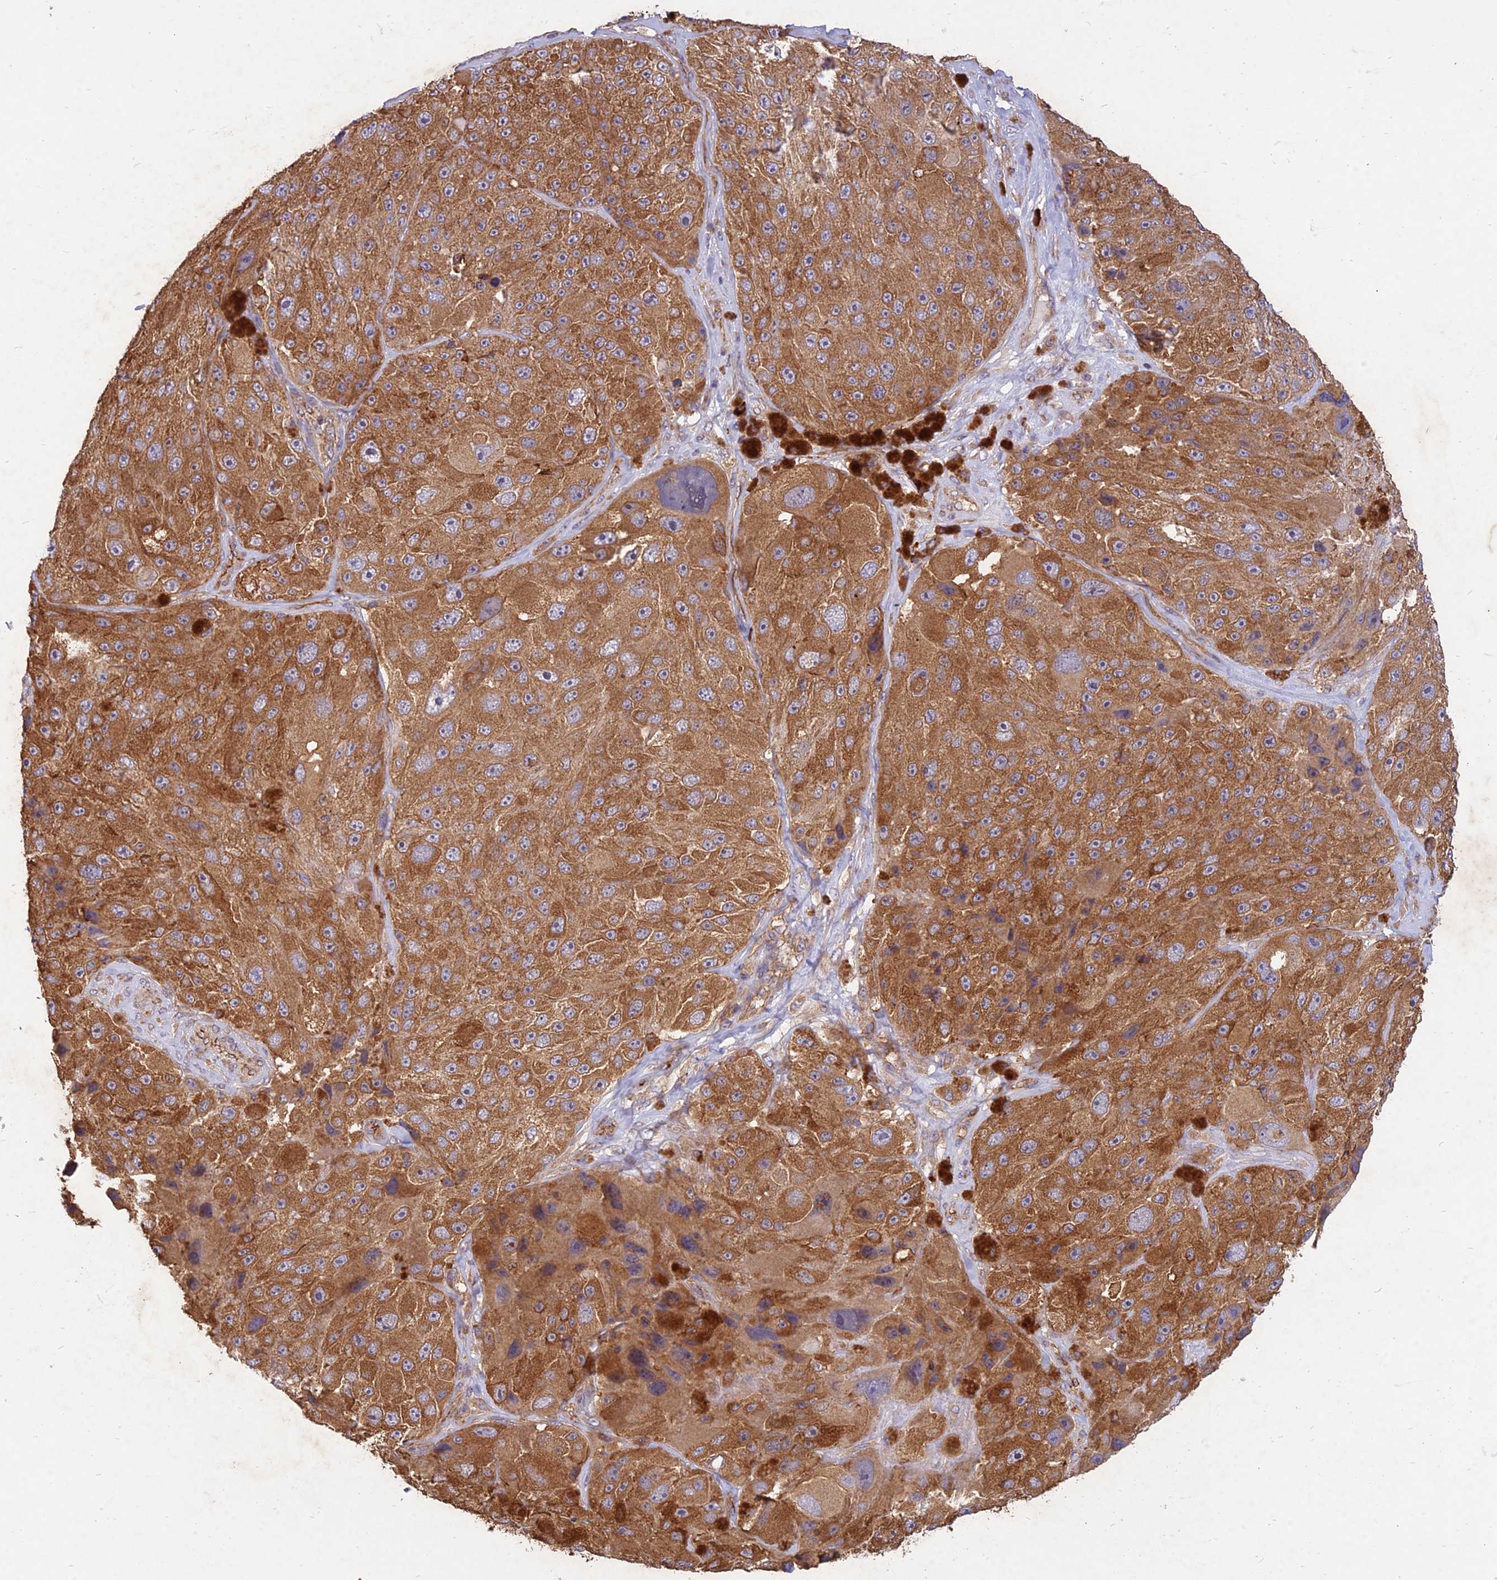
{"staining": {"intensity": "moderate", "quantity": ">75%", "location": "cytoplasmic/membranous"}, "tissue": "melanoma", "cell_type": "Tumor cells", "image_type": "cancer", "snomed": [{"axis": "morphology", "description": "Malignant melanoma, Metastatic site"}, {"axis": "topography", "description": "Lymph node"}], "caption": "Brown immunohistochemical staining in human malignant melanoma (metastatic site) displays moderate cytoplasmic/membranous positivity in approximately >75% of tumor cells.", "gene": "NXNL2", "patient": {"sex": "male", "age": 62}}